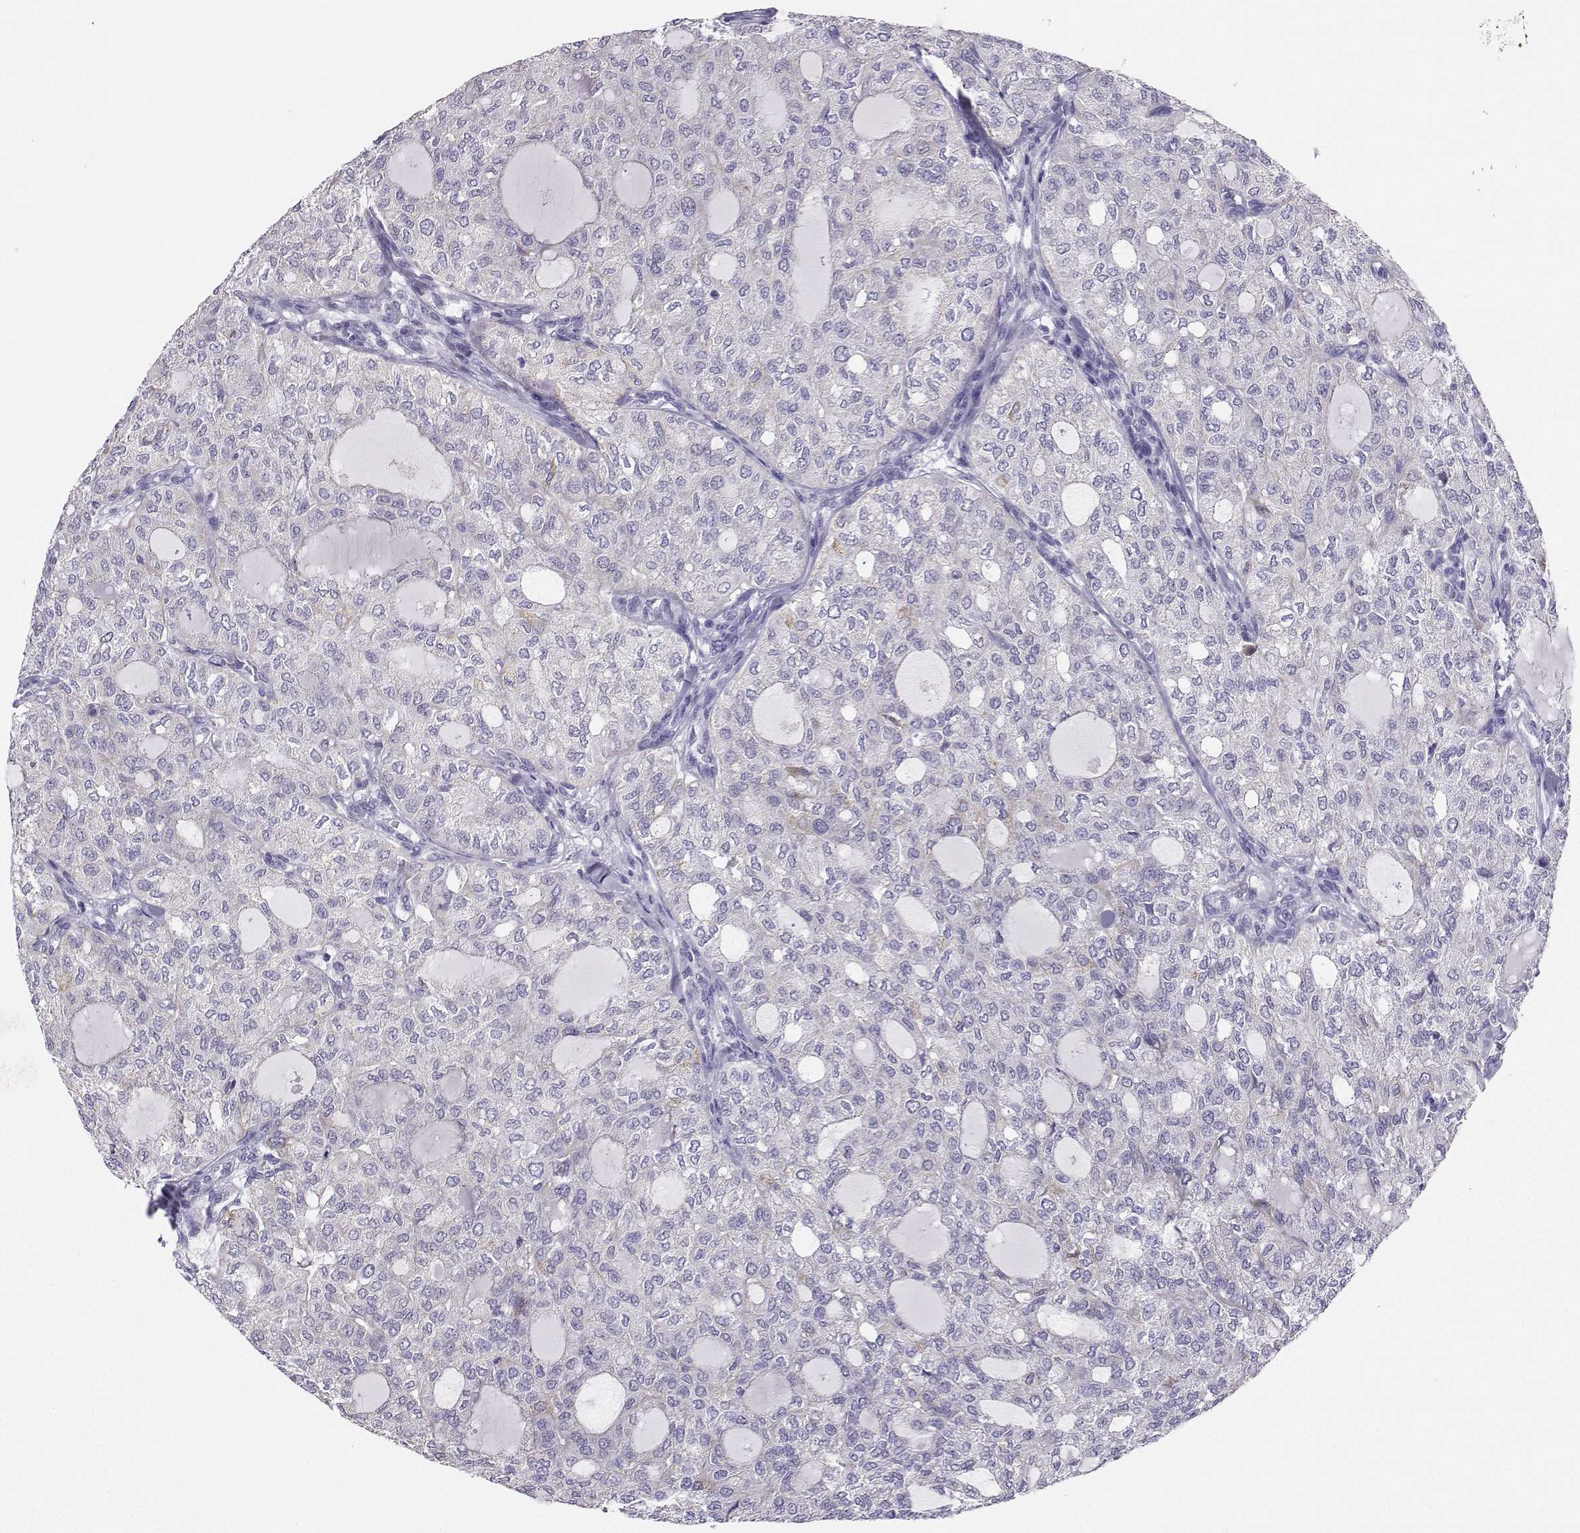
{"staining": {"intensity": "negative", "quantity": "none", "location": "none"}, "tissue": "thyroid cancer", "cell_type": "Tumor cells", "image_type": "cancer", "snomed": [{"axis": "morphology", "description": "Follicular adenoma carcinoma, NOS"}, {"axis": "topography", "description": "Thyroid gland"}], "caption": "Immunohistochemistry photomicrograph of neoplastic tissue: human follicular adenoma carcinoma (thyroid) stained with DAB (3,3'-diaminobenzidine) displays no significant protein expression in tumor cells. (Brightfield microscopy of DAB immunohistochemistry (IHC) at high magnification).", "gene": "AVP", "patient": {"sex": "male", "age": 75}}